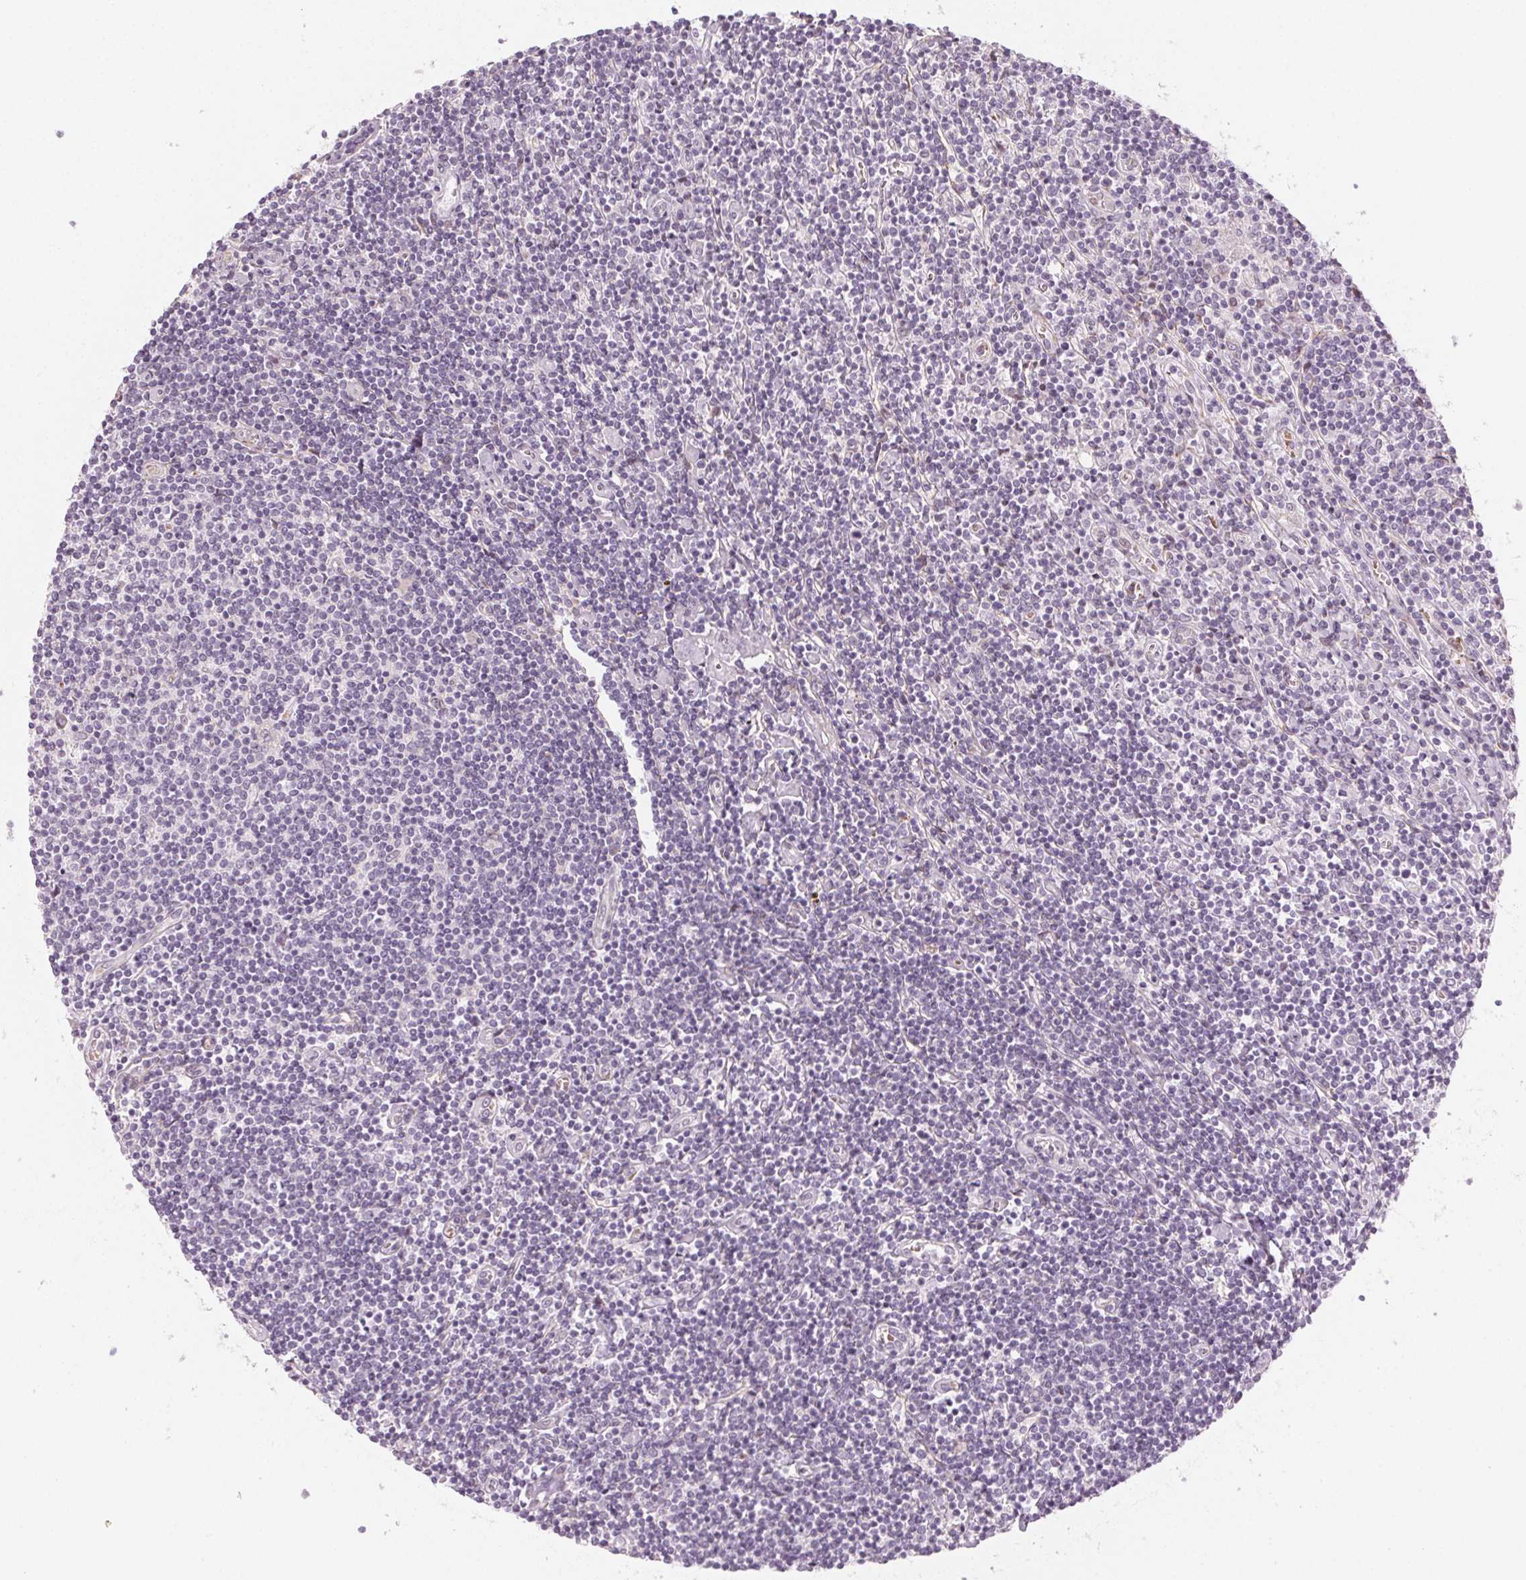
{"staining": {"intensity": "negative", "quantity": "none", "location": "none"}, "tissue": "lymphoma", "cell_type": "Tumor cells", "image_type": "cancer", "snomed": [{"axis": "morphology", "description": "Hodgkin's disease, NOS"}, {"axis": "topography", "description": "Lymph node"}], "caption": "Immunohistochemistry (IHC) photomicrograph of Hodgkin's disease stained for a protein (brown), which shows no positivity in tumor cells.", "gene": "CCDC96", "patient": {"sex": "male", "age": 40}}